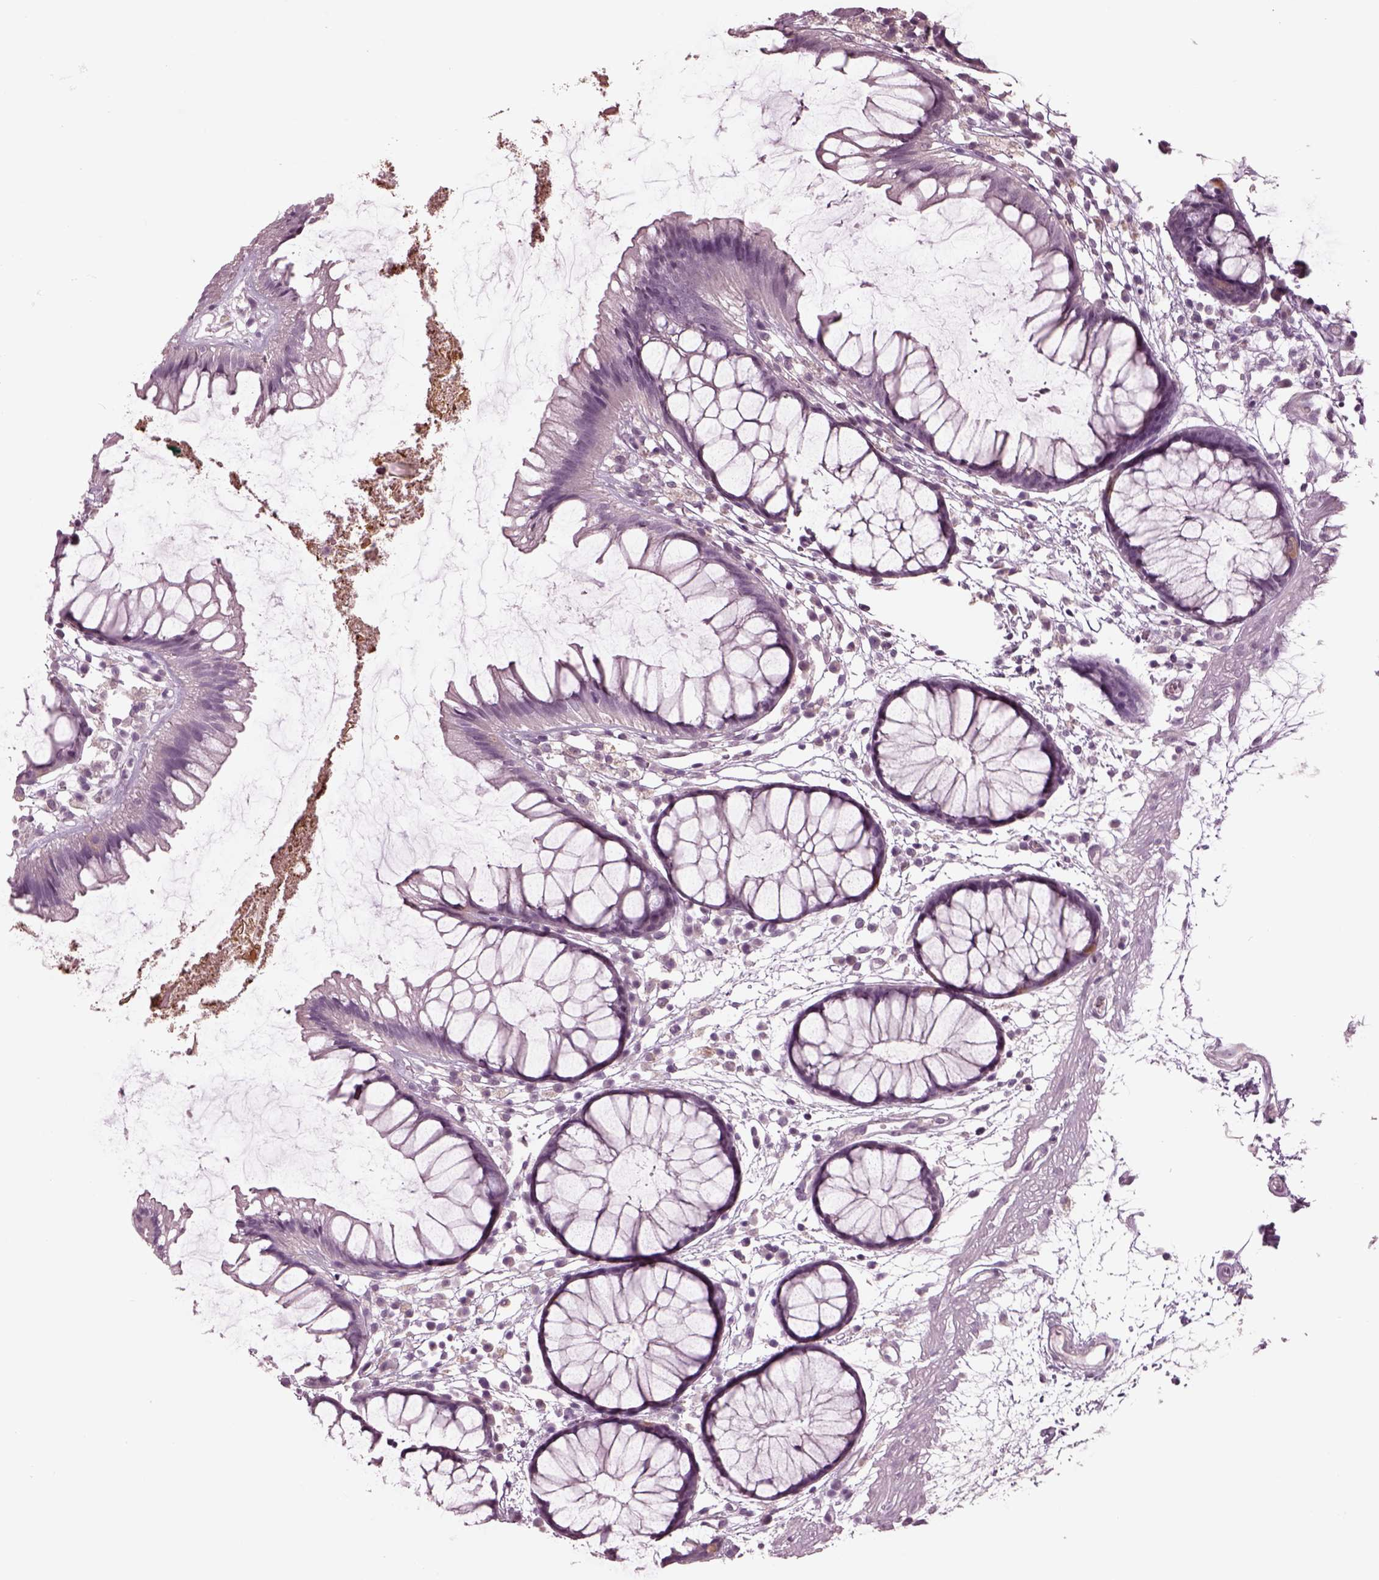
{"staining": {"intensity": "negative", "quantity": "none", "location": "none"}, "tissue": "colon", "cell_type": "Endothelial cells", "image_type": "normal", "snomed": [{"axis": "morphology", "description": "Normal tissue, NOS"}, {"axis": "morphology", "description": "Adenocarcinoma, NOS"}, {"axis": "topography", "description": "Colon"}], "caption": "Immunohistochemical staining of benign human colon exhibits no significant expression in endothelial cells. The staining is performed using DAB brown chromogen with nuclei counter-stained in using hematoxylin.", "gene": "CLCN4", "patient": {"sex": "male", "age": 65}}